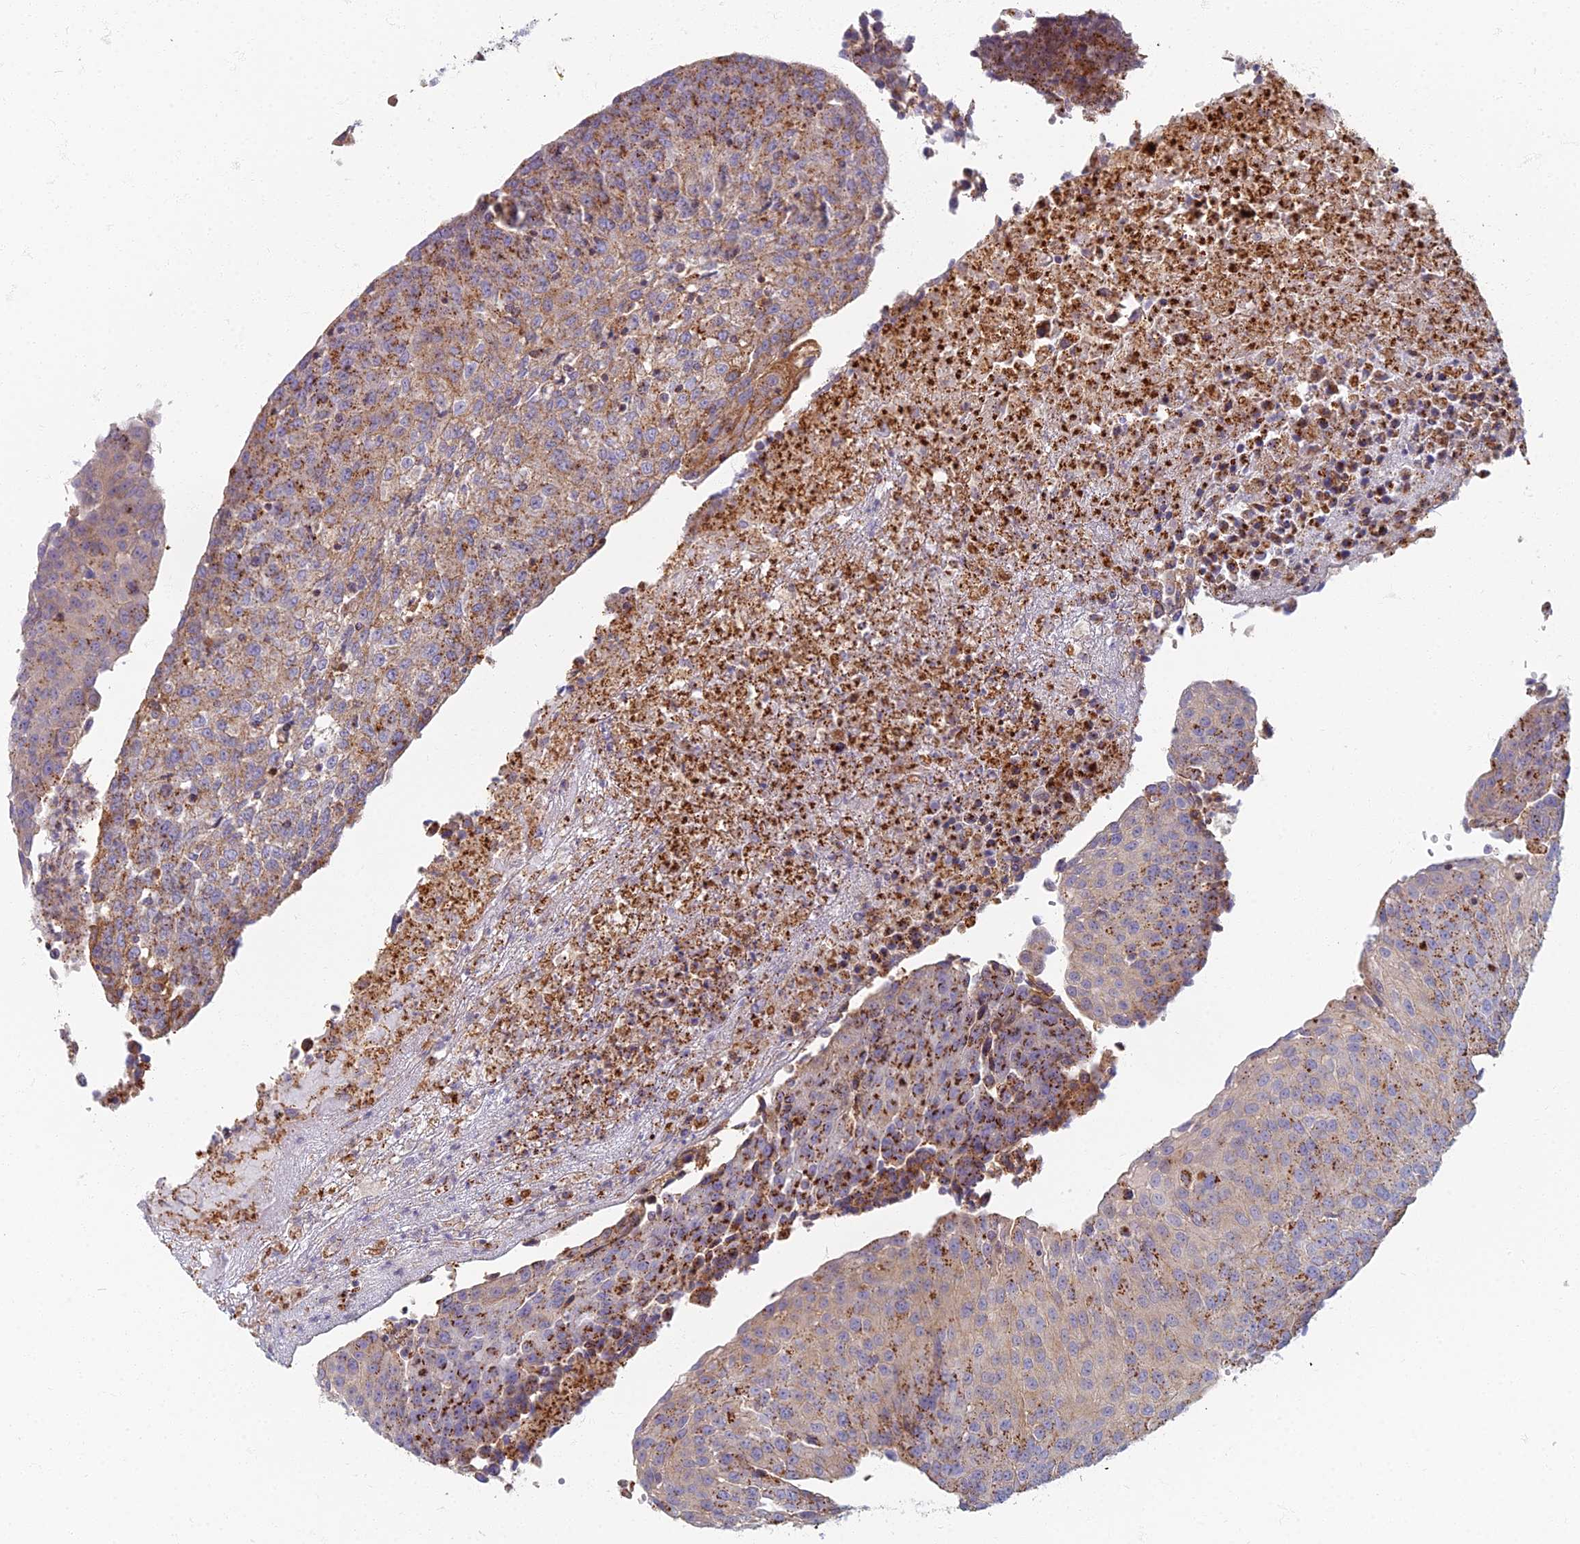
{"staining": {"intensity": "moderate", "quantity": ">75%", "location": "cytoplasmic/membranous"}, "tissue": "urothelial cancer", "cell_type": "Tumor cells", "image_type": "cancer", "snomed": [{"axis": "morphology", "description": "Urothelial carcinoma, High grade"}, {"axis": "topography", "description": "Urinary bladder"}], "caption": "Urothelial cancer stained with immunohistochemistry (IHC) demonstrates moderate cytoplasmic/membranous positivity in approximately >75% of tumor cells.", "gene": "CHMP4B", "patient": {"sex": "female", "age": 85}}